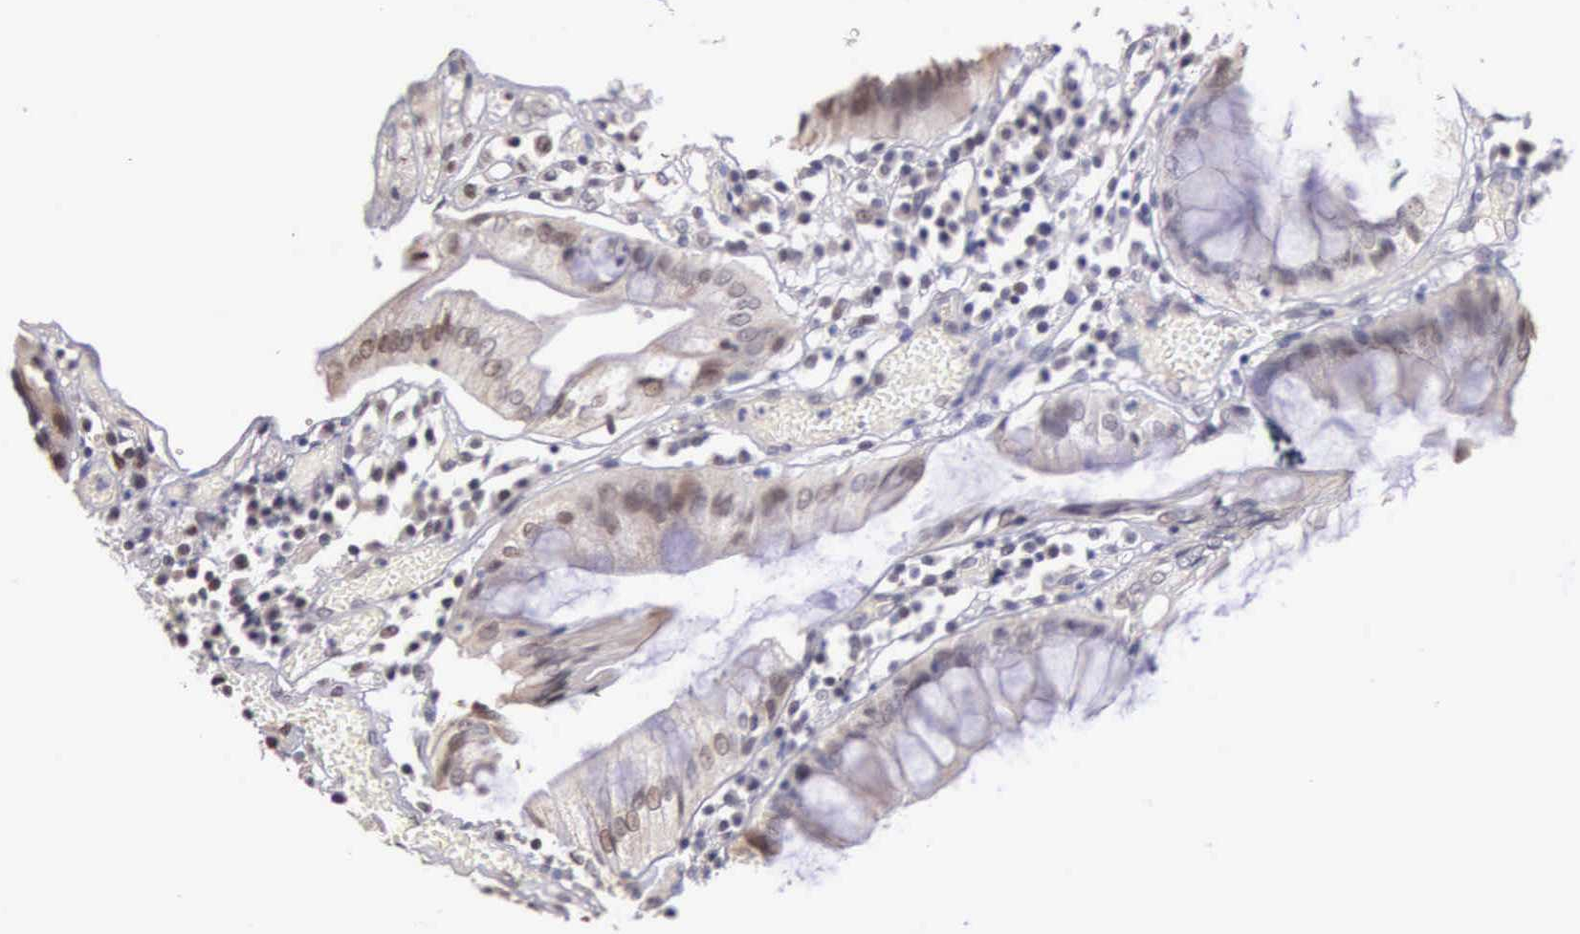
{"staining": {"intensity": "weak", "quantity": "<25%", "location": "cytoplasmic/membranous,nuclear"}, "tissue": "colorectal cancer", "cell_type": "Tumor cells", "image_type": "cancer", "snomed": [{"axis": "morphology", "description": "Adenocarcinoma, NOS"}, {"axis": "topography", "description": "Rectum"}], "caption": "Human colorectal cancer (adenocarcinoma) stained for a protein using IHC exhibits no expression in tumor cells.", "gene": "HMGXB4", "patient": {"sex": "female", "age": 98}}